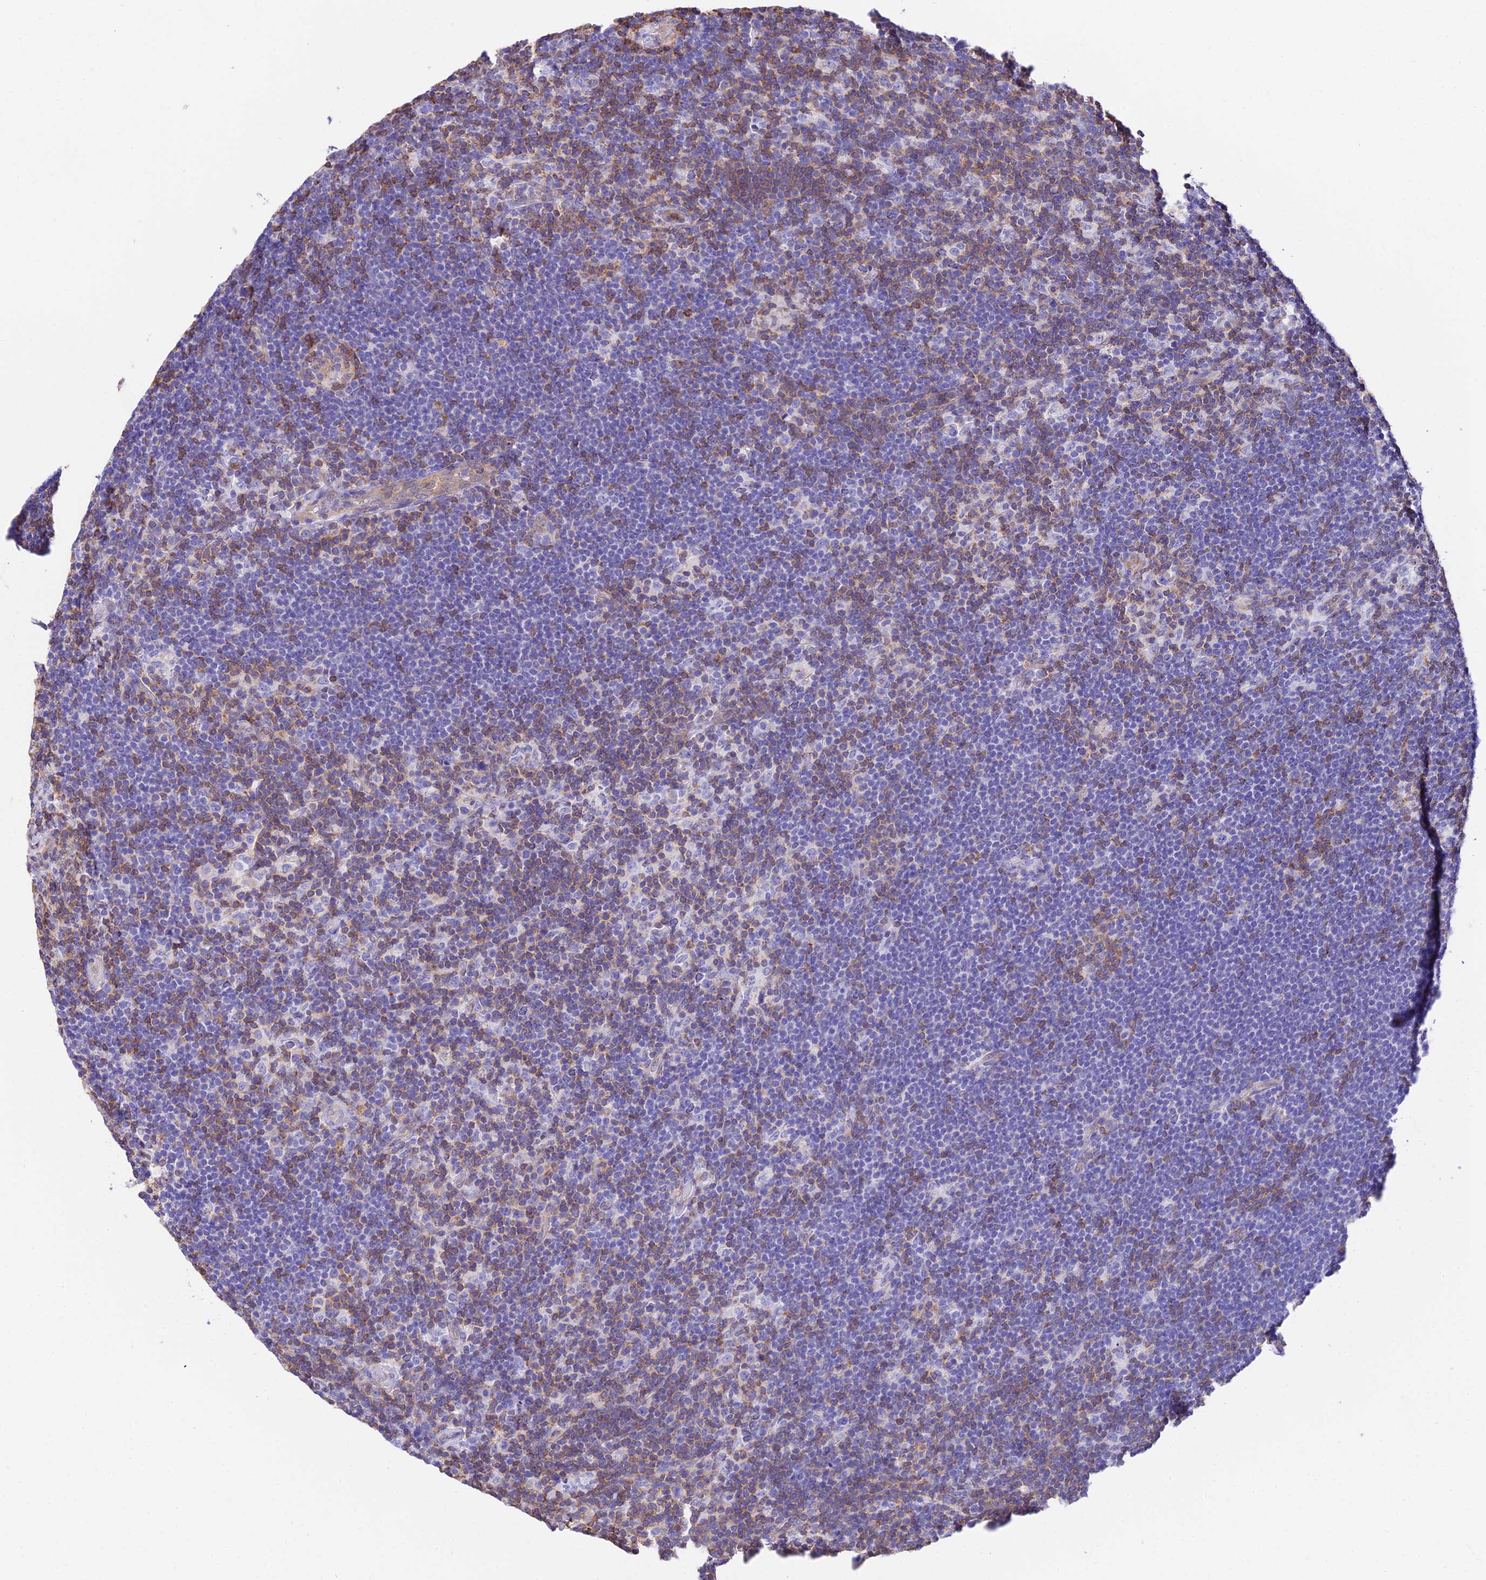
{"staining": {"intensity": "negative", "quantity": "none", "location": "none"}, "tissue": "lymphoma", "cell_type": "Tumor cells", "image_type": "cancer", "snomed": [{"axis": "morphology", "description": "Hodgkin's disease, NOS"}, {"axis": "topography", "description": "Lymph node"}], "caption": "Immunohistochemistry (IHC) micrograph of neoplastic tissue: human Hodgkin's disease stained with DAB (3,3'-diaminobenzidine) displays no significant protein expression in tumor cells.", "gene": "S100A16", "patient": {"sex": "female", "age": 57}}